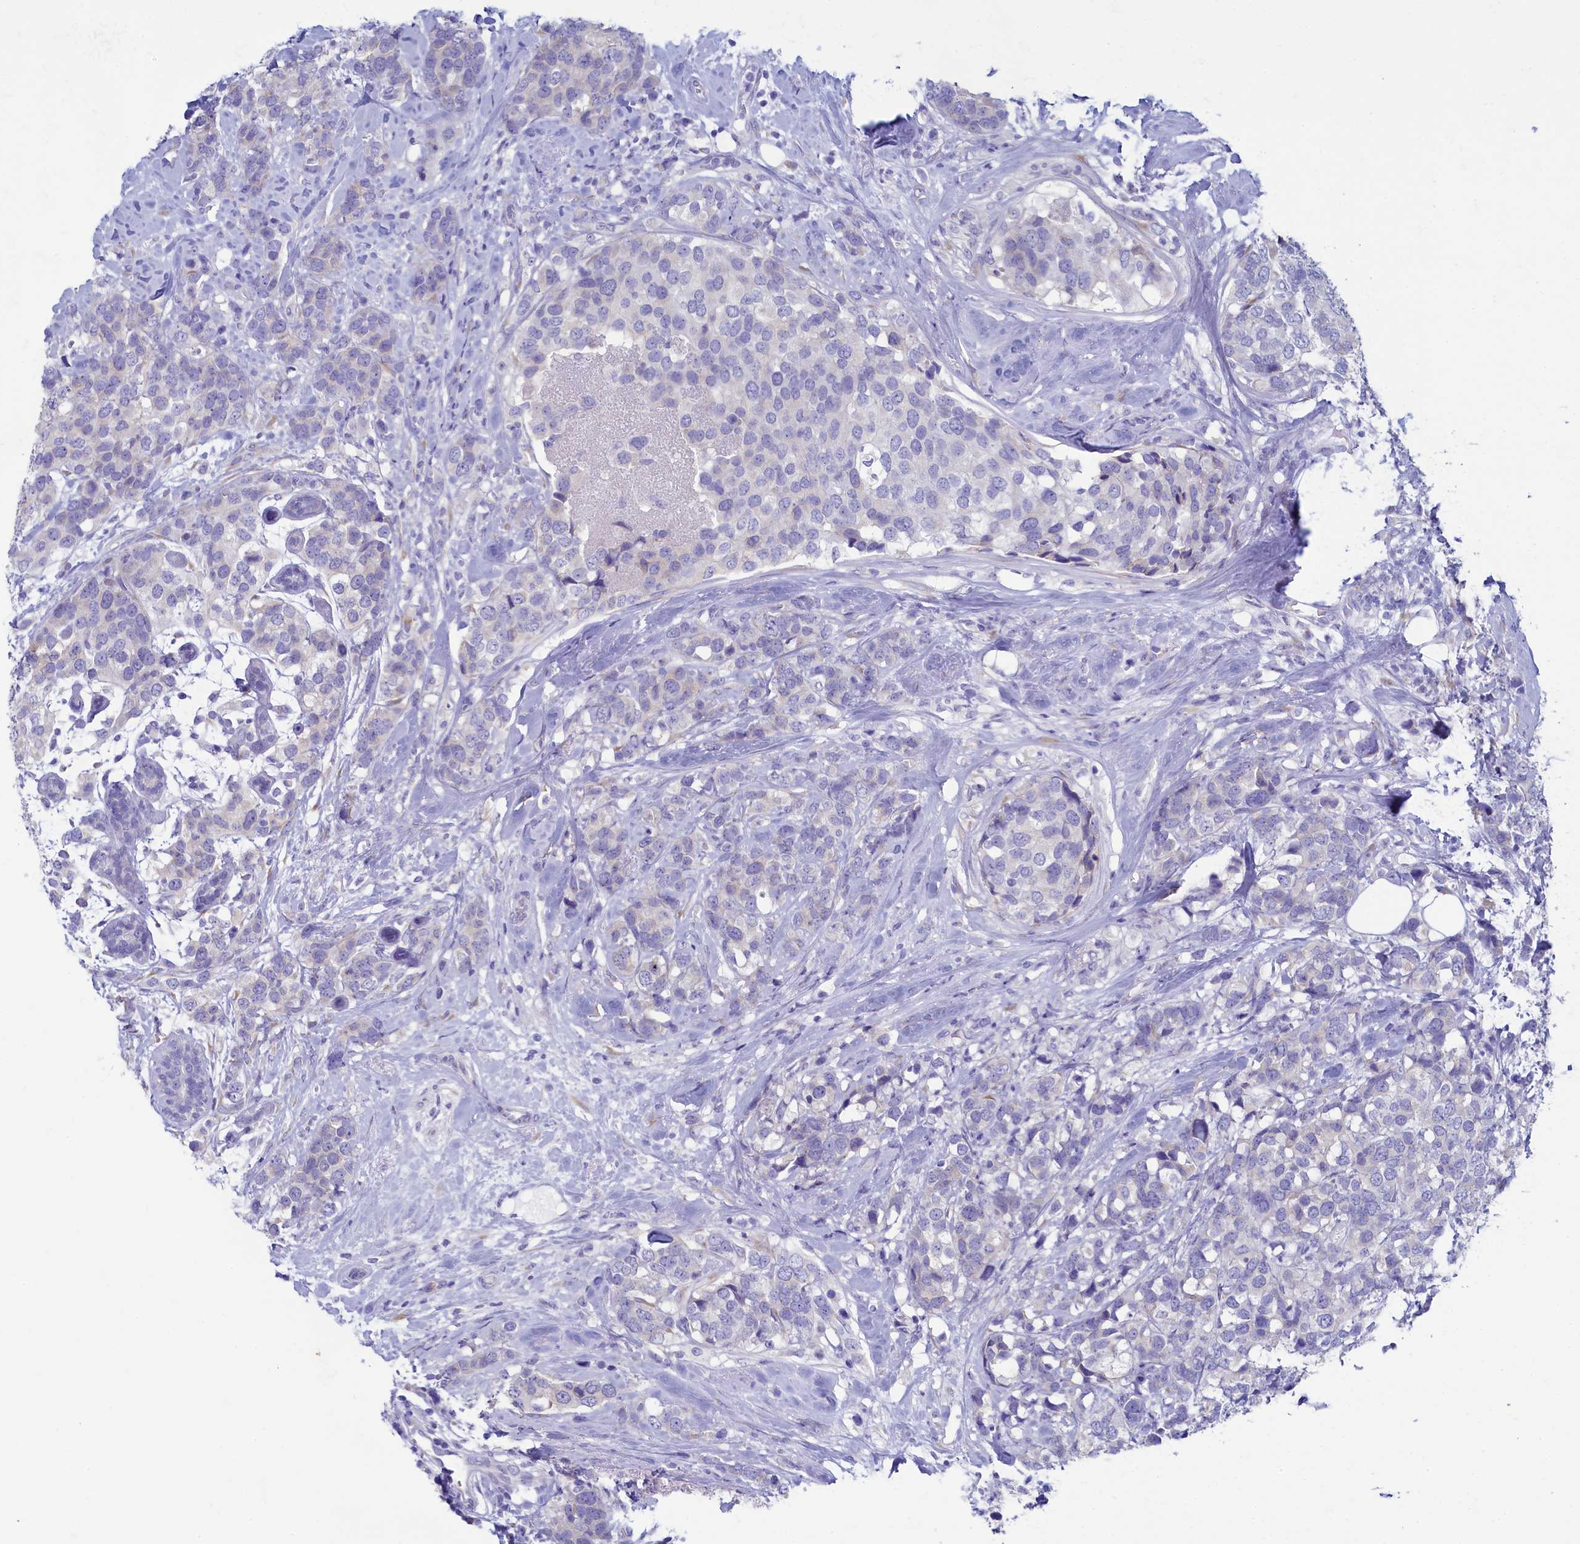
{"staining": {"intensity": "negative", "quantity": "none", "location": "none"}, "tissue": "breast cancer", "cell_type": "Tumor cells", "image_type": "cancer", "snomed": [{"axis": "morphology", "description": "Lobular carcinoma"}, {"axis": "topography", "description": "Breast"}], "caption": "DAB (3,3'-diaminobenzidine) immunohistochemical staining of lobular carcinoma (breast) reveals no significant expression in tumor cells.", "gene": "SKA3", "patient": {"sex": "female", "age": 59}}